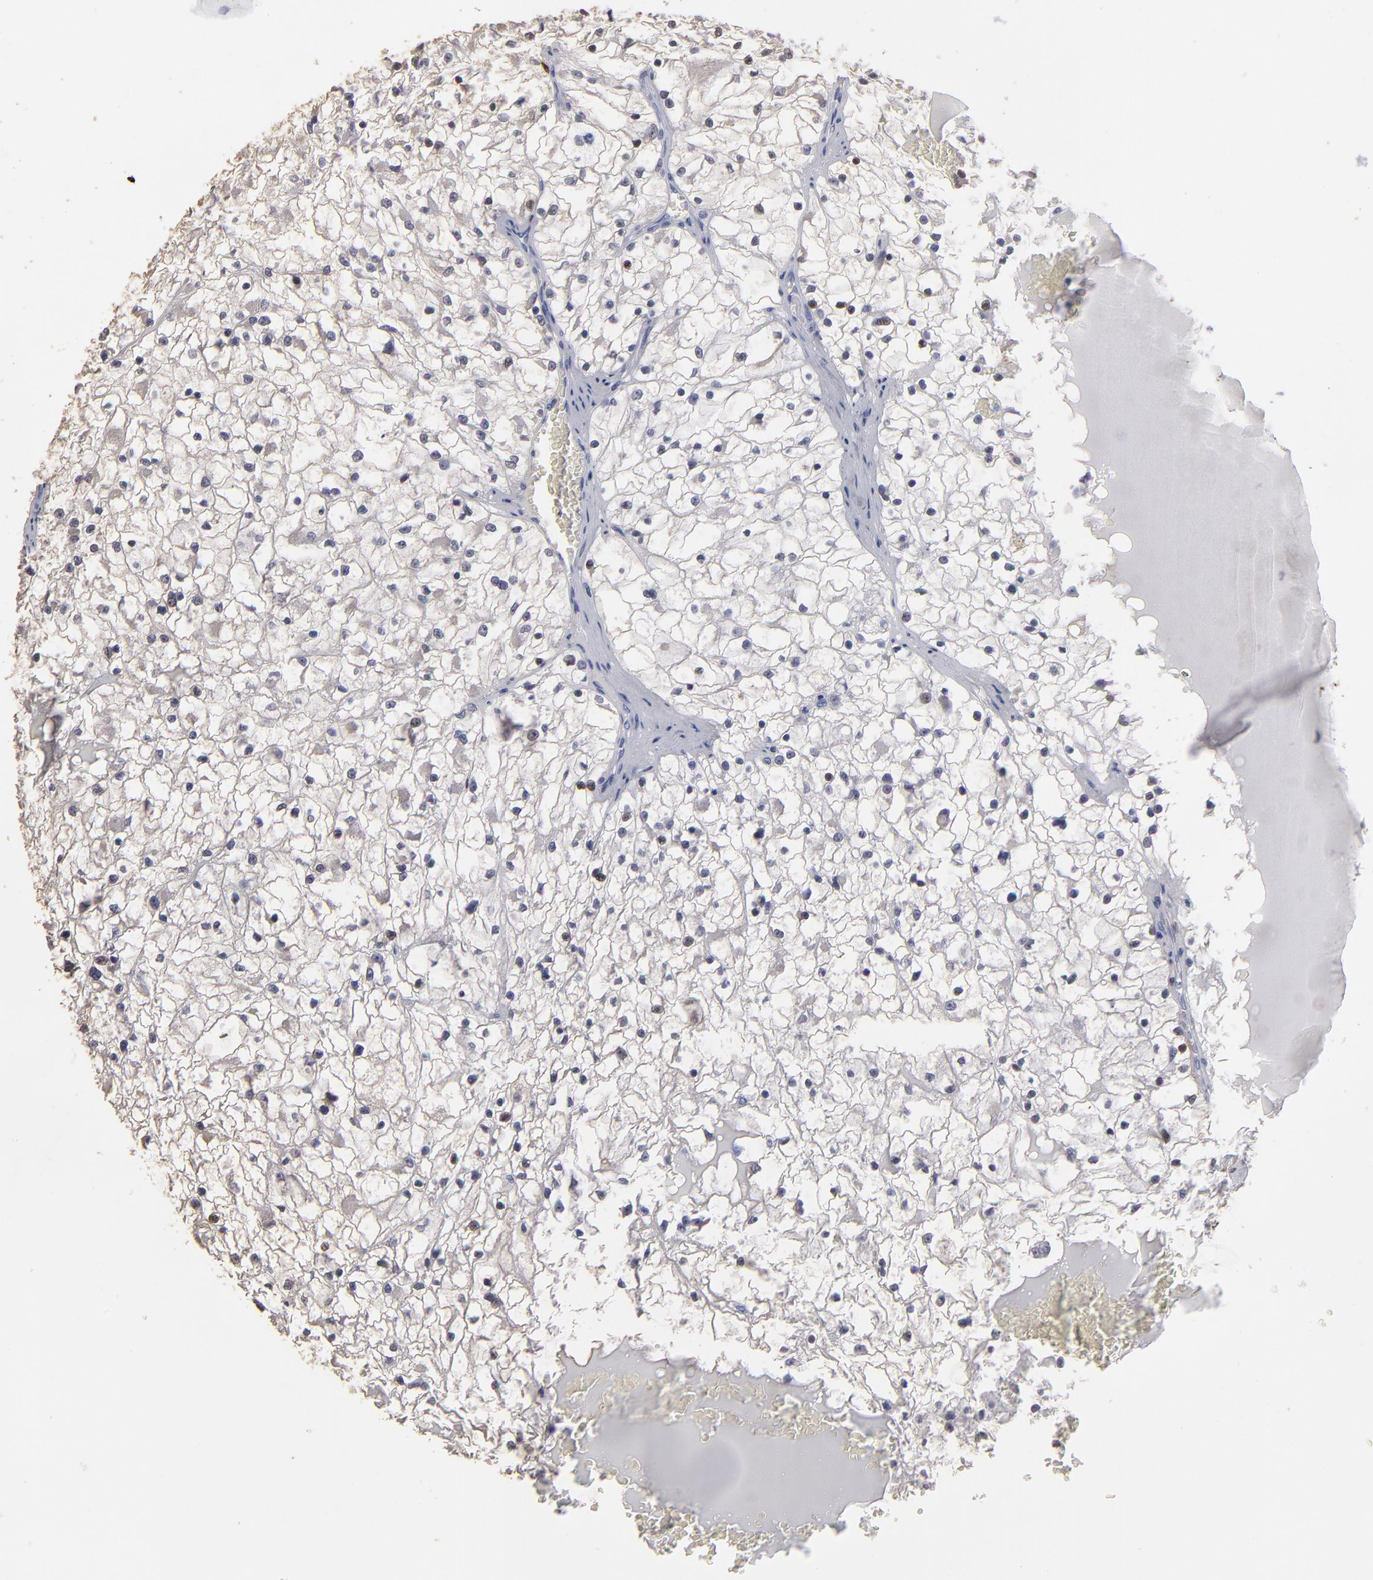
{"staining": {"intensity": "negative", "quantity": "none", "location": "none"}, "tissue": "renal cancer", "cell_type": "Tumor cells", "image_type": "cancer", "snomed": [{"axis": "morphology", "description": "Adenocarcinoma, NOS"}, {"axis": "topography", "description": "Kidney"}], "caption": "The photomicrograph demonstrates no significant expression in tumor cells of renal cancer.", "gene": "FABP4", "patient": {"sex": "male", "age": 61}}